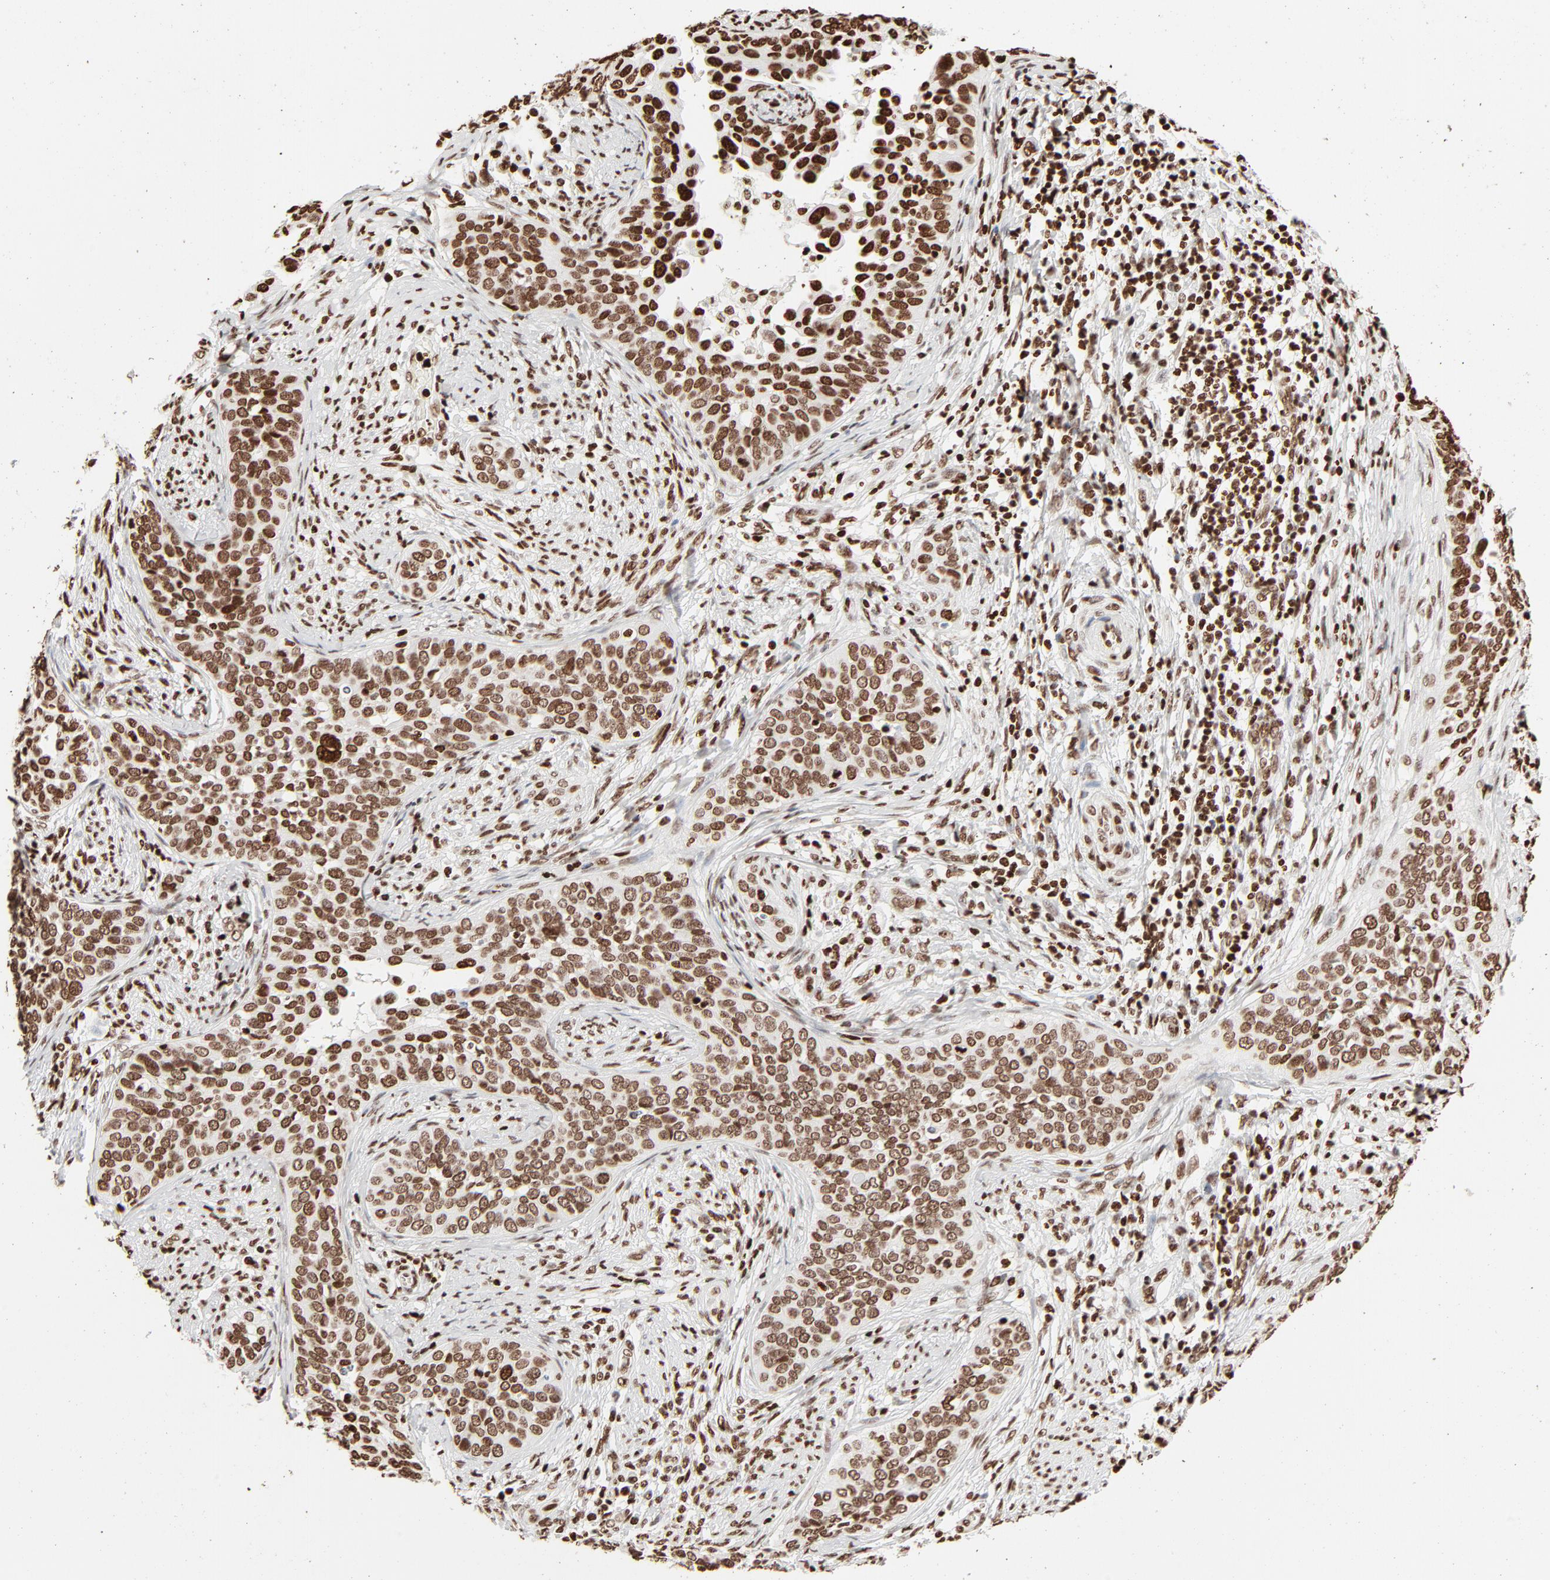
{"staining": {"intensity": "moderate", "quantity": ">75%", "location": "nuclear"}, "tissue": "cervical cancer", "cell_type": "Tumor cells", "image_type": "cancer", "snomed": [{"axis": "morphology", "description": "Squamous cell carcinoma, NOS"}, {"axis": "topography", "description": "Cervix"}], "caption": "DAB immunohistochemical staining of human cervical cancer demonstrates moderate nuclear protein expression in about >75% of tumor cells.", "gene": "HMGB2", "patient": {"sex": "female", "age": 31}}